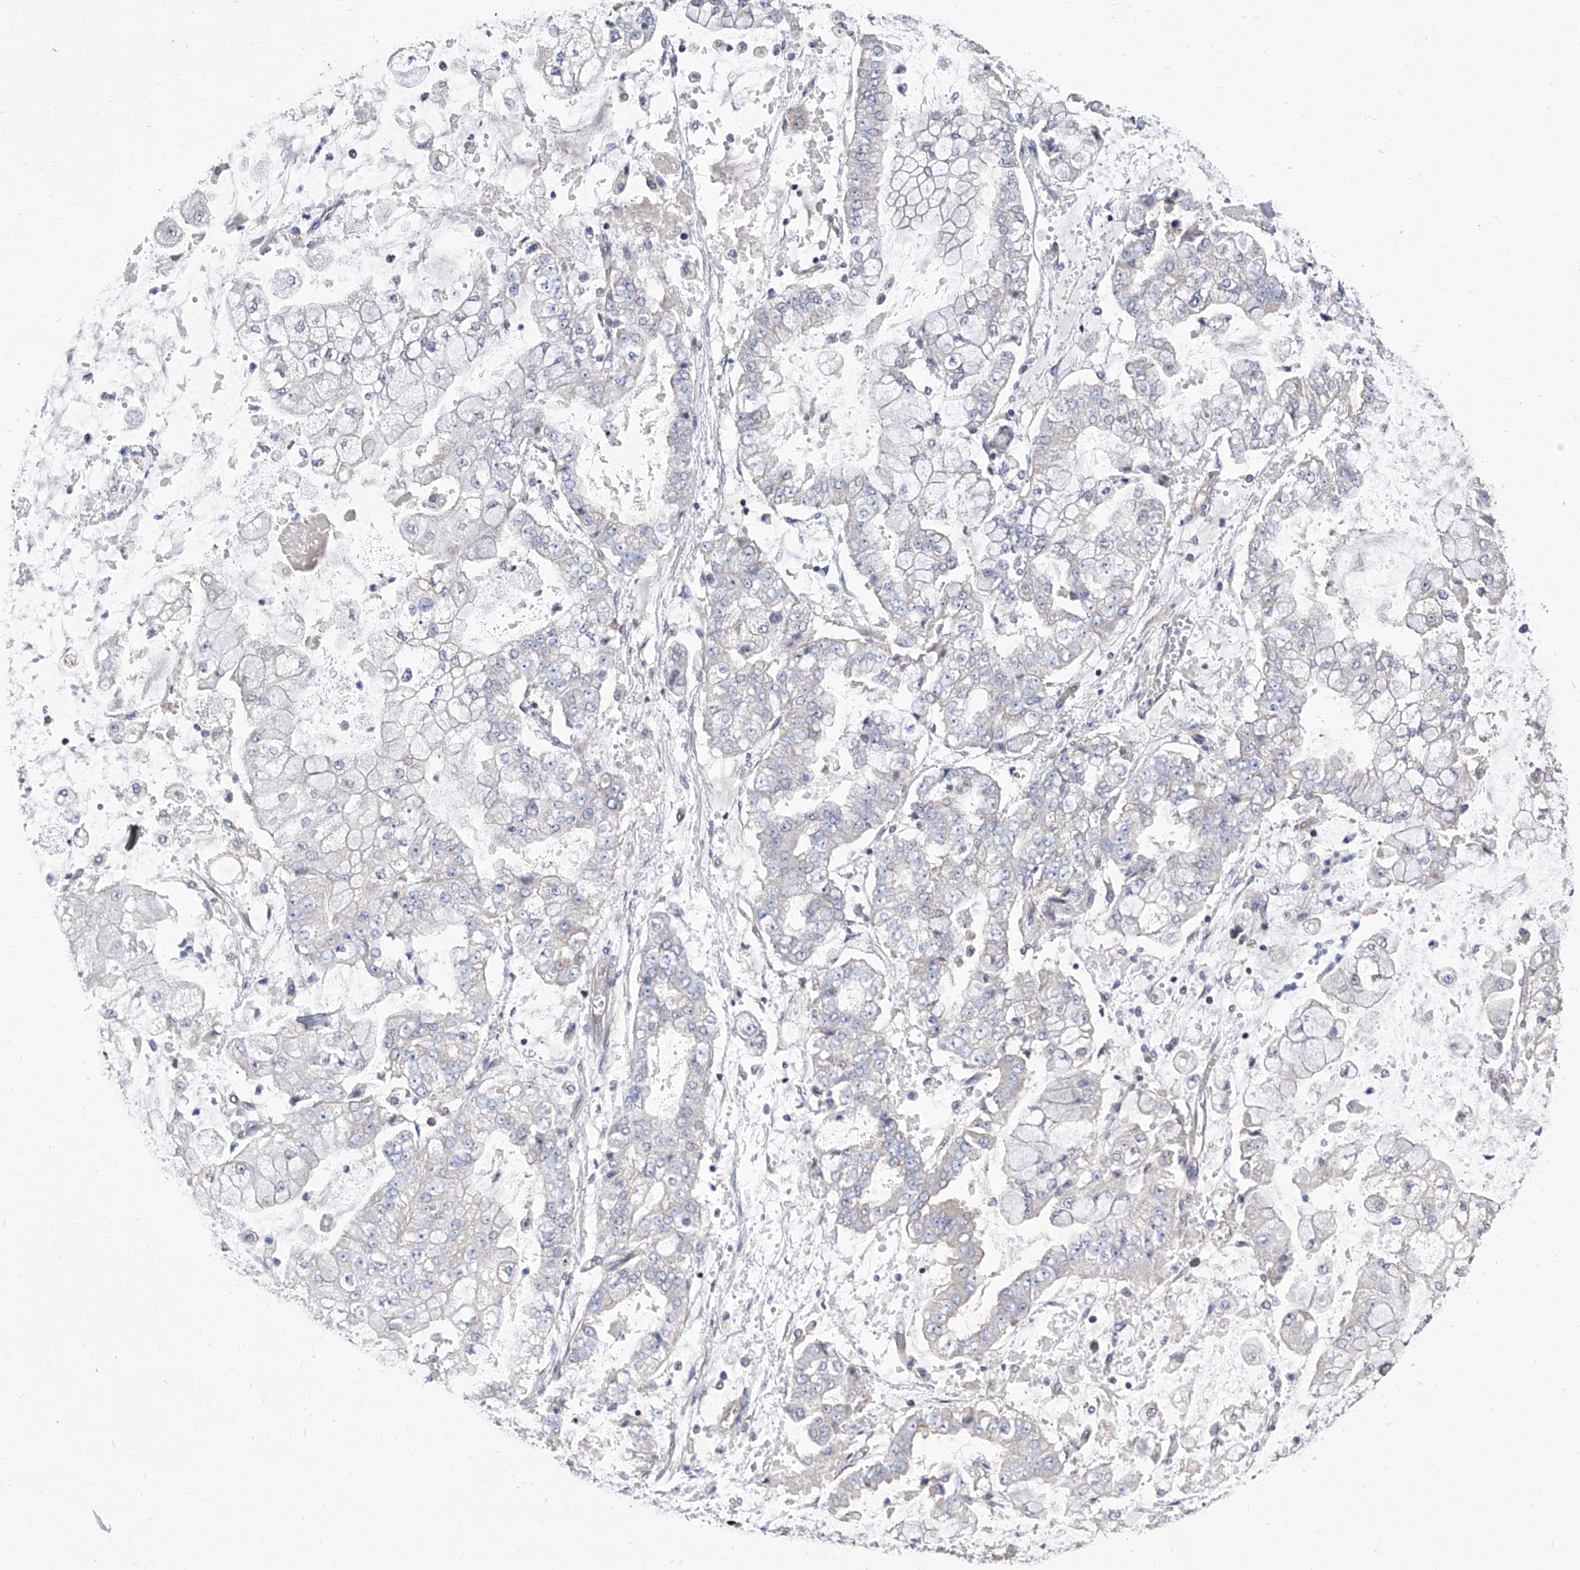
{"staining": {"intensity": "negative", "quantity": "none", "location": "none"}, "tissue": "stomach cancer", "cell_type": "Tumor cells", "image_type": "cancer", "snomed": [{"axis": "morphology", "description": "Adenocarcinoma, NOS"}, {"axis": "topography", "description": "Stomach"}], "caption": "Tumor cells are negative for protein expression in human stomach cancer.", "gene": "TJAP1", "patient": {"sex": "male", "age": 76}}